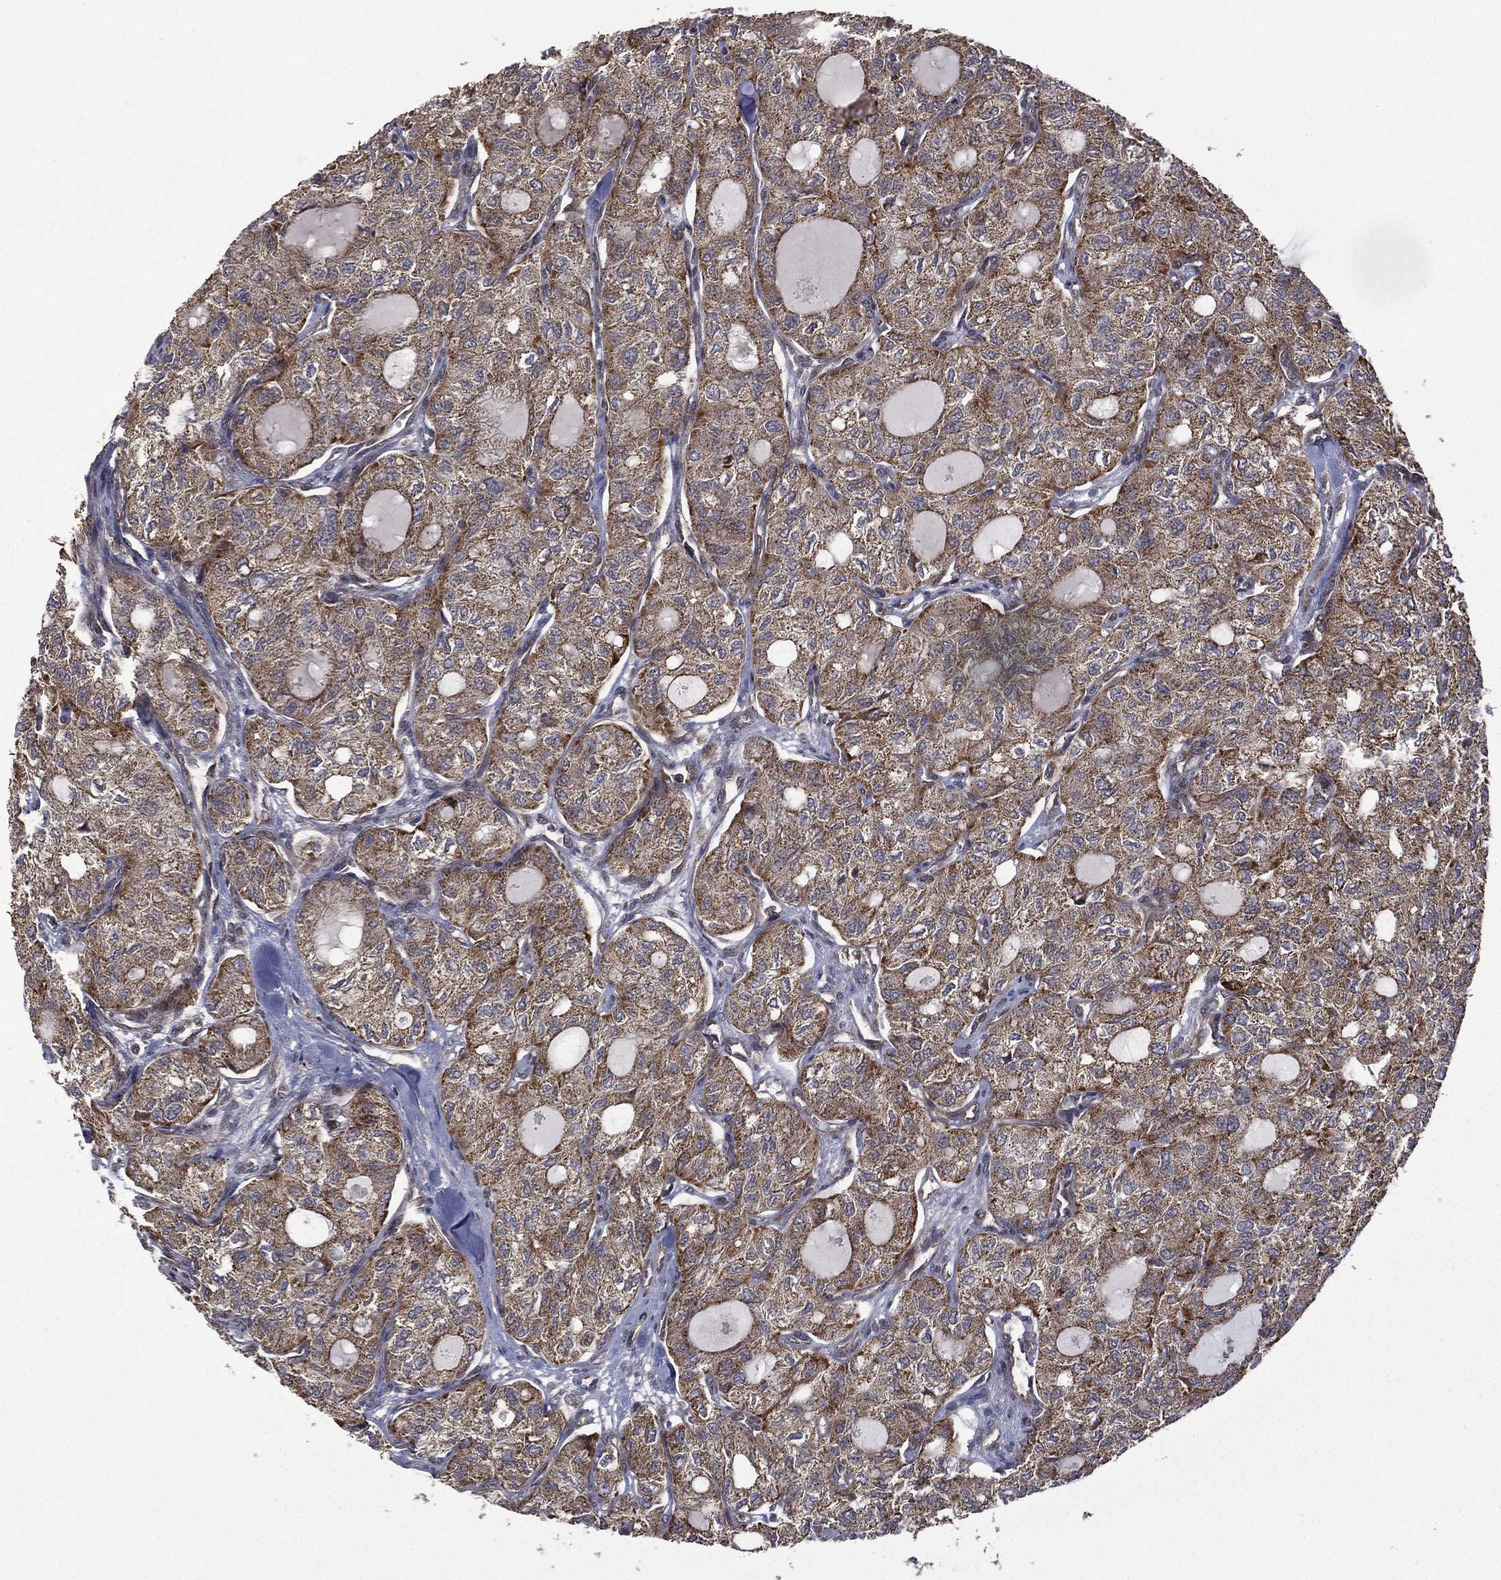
{"staining": {"intensity": "moderate", "quantity": ">75%", "location": "cytoplasmic/membranous"}, "tissue": "thyroid cancer", "cell_type": "Tumor cells", "image_type": "cancer", "snomed": [{"axis": "morphology", "description": "Follicular adenoma carcinoma, NOS"}, {"axis": "topography", "description": "Thyroid gland"}], "caption": "DAB immunohistochemical staining of human thyroid cancer shows moderate cytoplasmic/membranous protein expression in about >75% of tumor cells. Using DAB (3,3'-diaminobenzidine) (brown) and hematoxylin (blue) stains, captured at high magnification using brightfield microscopy.", "gene": "GIMAP6", "patient": {"sex": "male", "age": 75}}